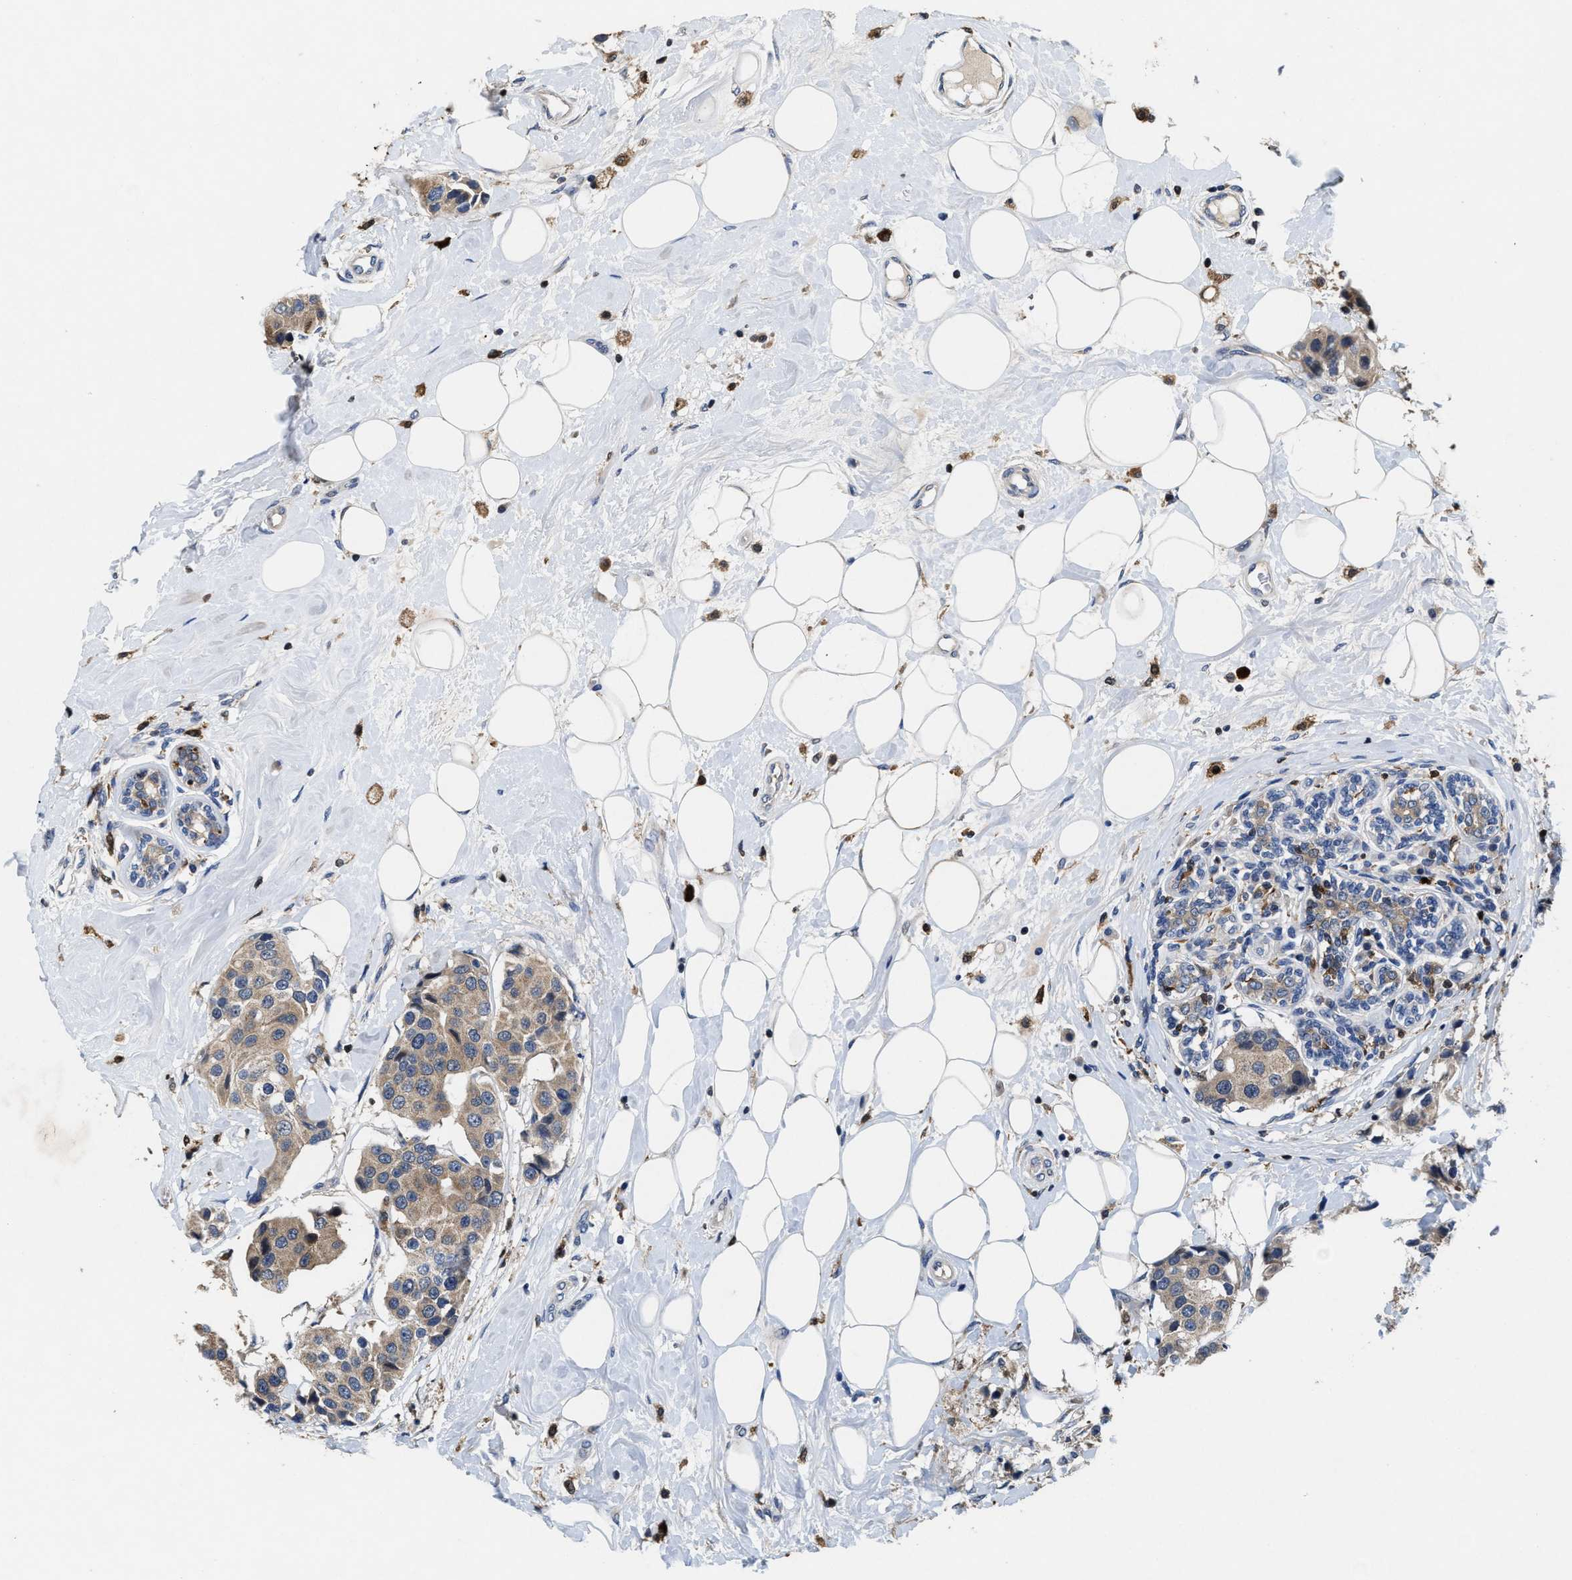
{"staining": {"intensity": "weak", "quantity": ">75%", "location": "cytoplasmic/membranous"}, "tissue": "breast cancer", "cell_type": "Tumor cells", "image_type": "cancer", "snomed": [{"axis": "morphology", "description": "Normal tissue, NOS"}, {"axis": "morphology", "description": "Duct carcinoma"}, {"axis": "topography", "description": "Breast"}], "caption": "The histopathology image reveals immunohistochemical staining of breast cancer (intraductal carcinoma). There is weak cytoplasmic/membranous positivity is seen in about >75% of tumor cells. (brown staining indicates protein expression, while blue staining denotes nuclei).", "gene": "RGS10", "patient": {"sex": "female", "age": 39}}